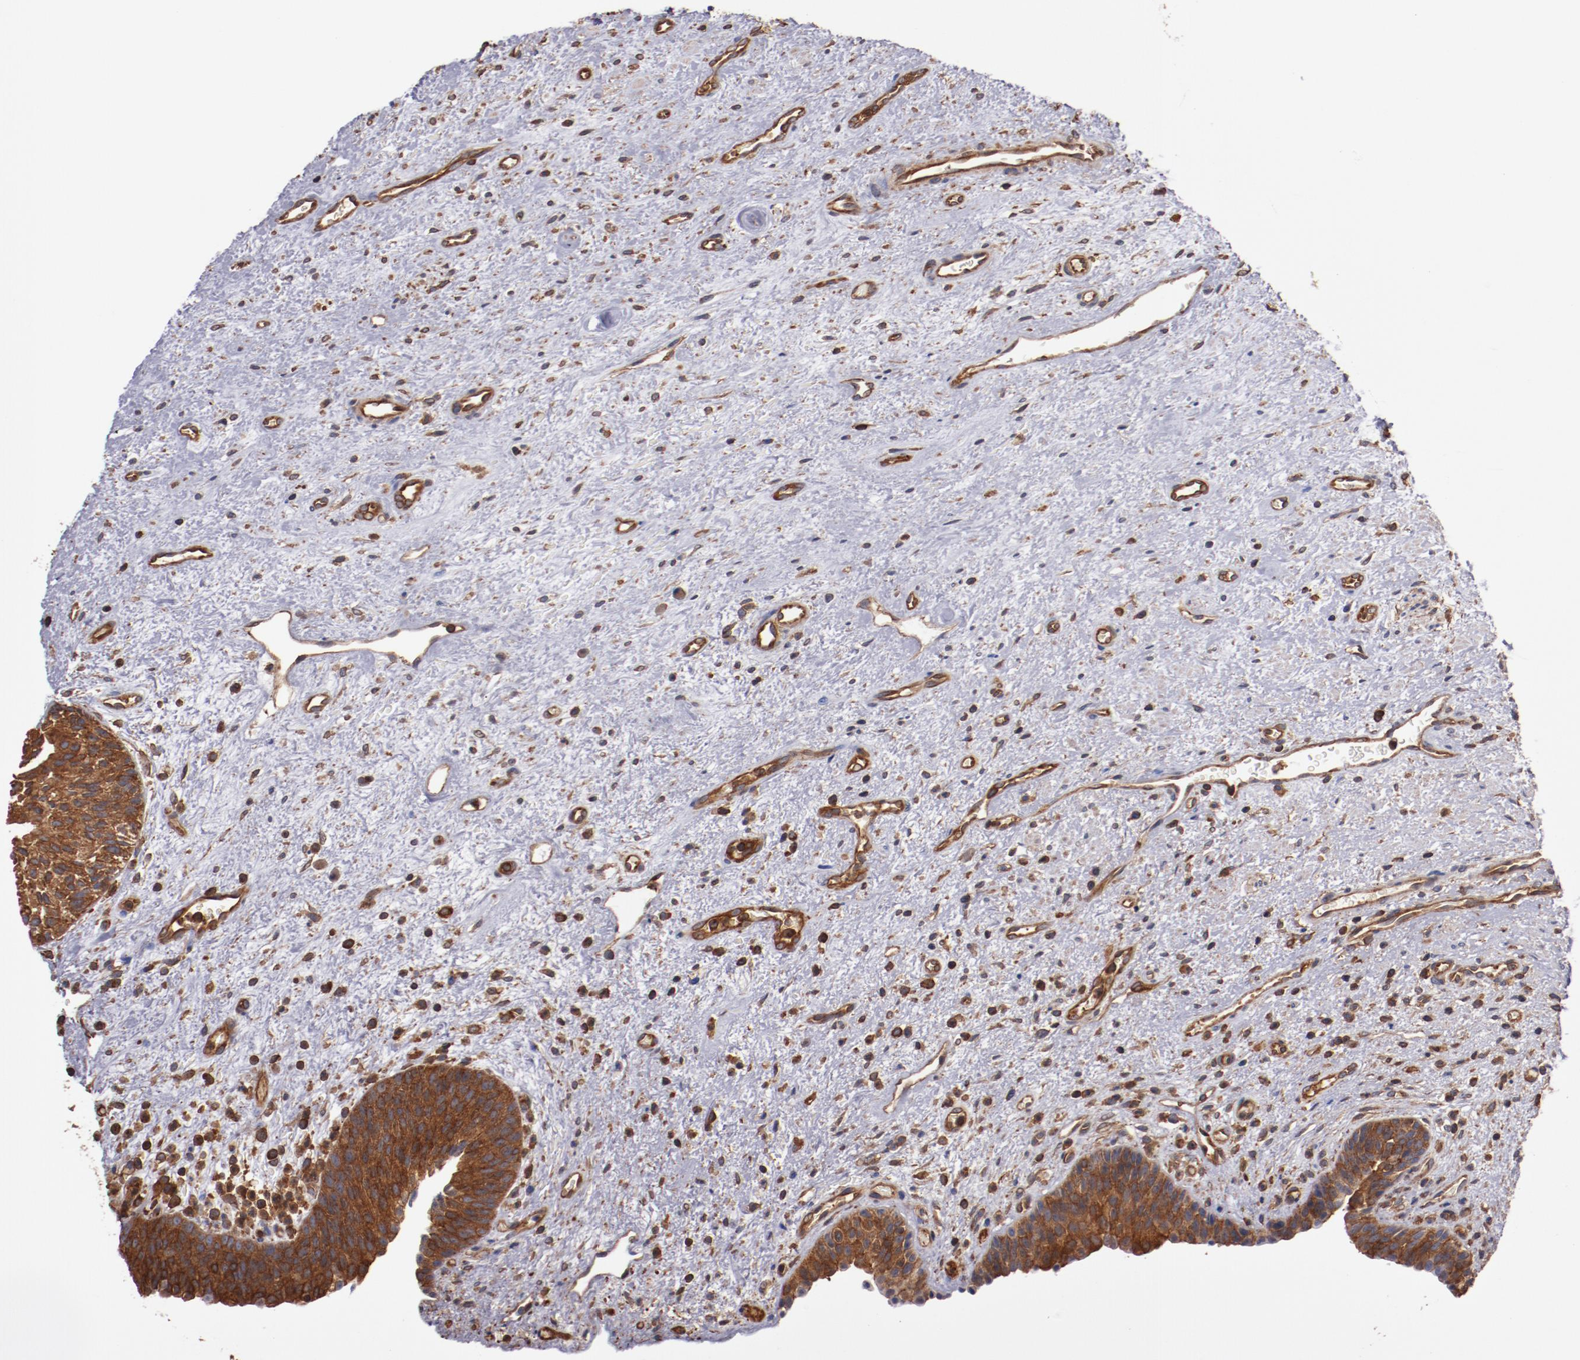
{"staining": {"intensity": "strong", "quantity": ">75%", "location": "cytoplasmic/membranous"}, "tissue": "urinary bladder", "cell_type": "Urothelial cells", "image_type": "normal", "snomed": [{"axis": "morphology", "description": "Normal tissue, NOS"}, {"axis": "topography", "description": "Urinary bladder"}], "caption": "Strong cytoplasmic/membranous positivity for a protein is seen in approximately >75% of urothelial cells of benign urinary bladder using immunohistochemistry.", "gene": "TMOD3", "patient": {"sex": "male", "age": 48}}